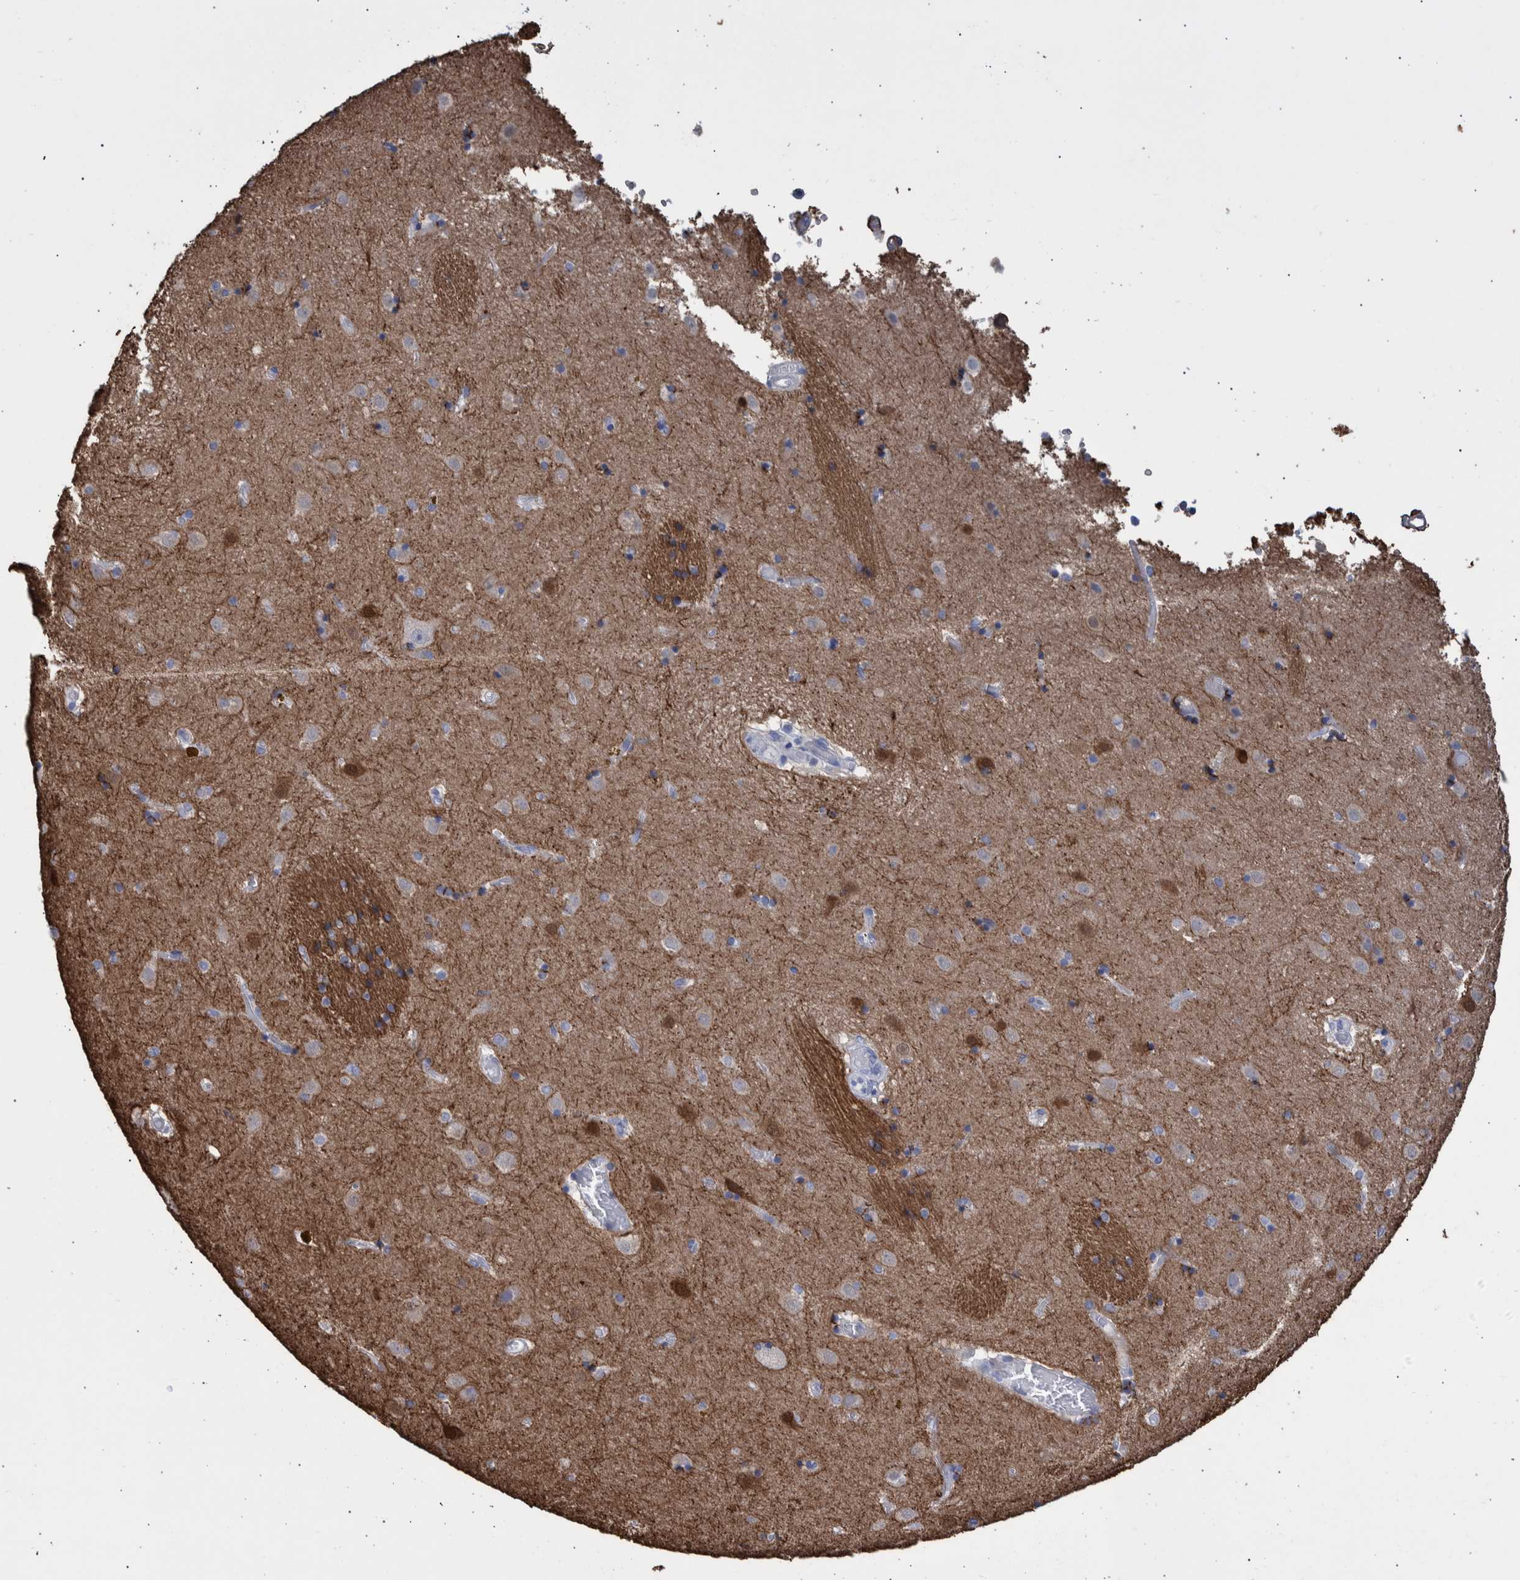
{"staining": {"intensity": "moderate", "quantity": "<25%", "location": "cytoplasmic/membranous,nuclear"}, "tissue": "caudate", "cell_type": "Glial cells", "image_type": "normal", "snomed": [{"axis": "morphology", "description": "Normal tissue, NOS"}, {"axis": "topography", "description": "Lateral ventricle wall"}], "caption": "High-power microscopy captured an IHC photomicrograph of normal caudate, revealing moderate cytoplasmic/membranous,nuclear expression in about <25% of glial cells.", "gene": "PPP3CC", "patient": {"sex": "male", "age": 70}}